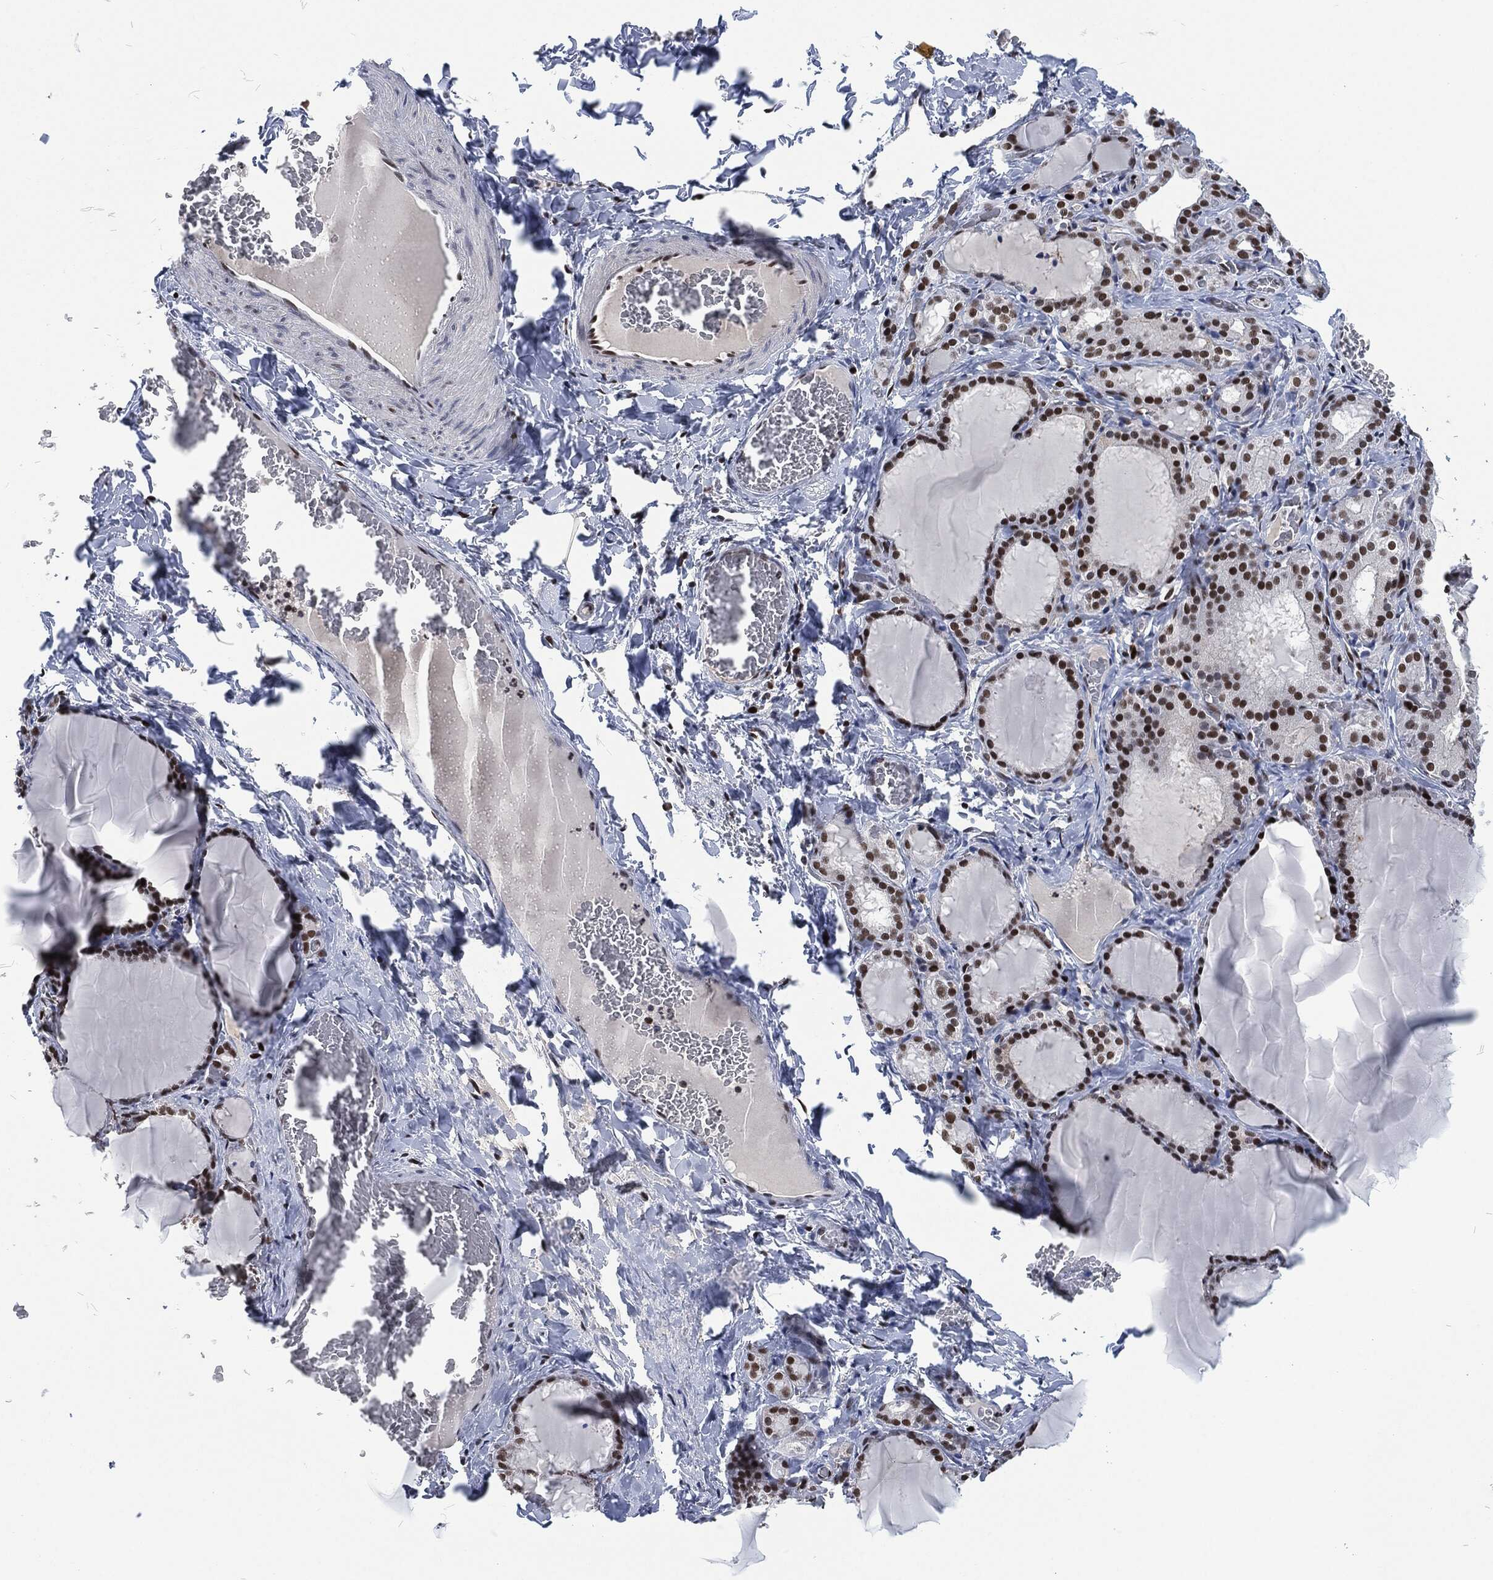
{"staining": {"intensity": "strong", "quantity": "25%-75%", "location": "nuclear"}, "tissue": "thyroid gland", "cell_type": "Glandular cells", "image_type": "normal", "snomed": [{"axis": "morphology", "description": "Normal tissue, NOS"}, {"axis": "morphology", "description": "Hyperplasia, NOS"}, {"axis": "topography", "description": "Thyroid gland"}], "caption": "Protein expression analysis of normal thyroid gland displays strong nuclear staining in about 25%-75% of glandular cells.", "gene": "DCPS", "patient": {"sex": "female", "age": 27}}